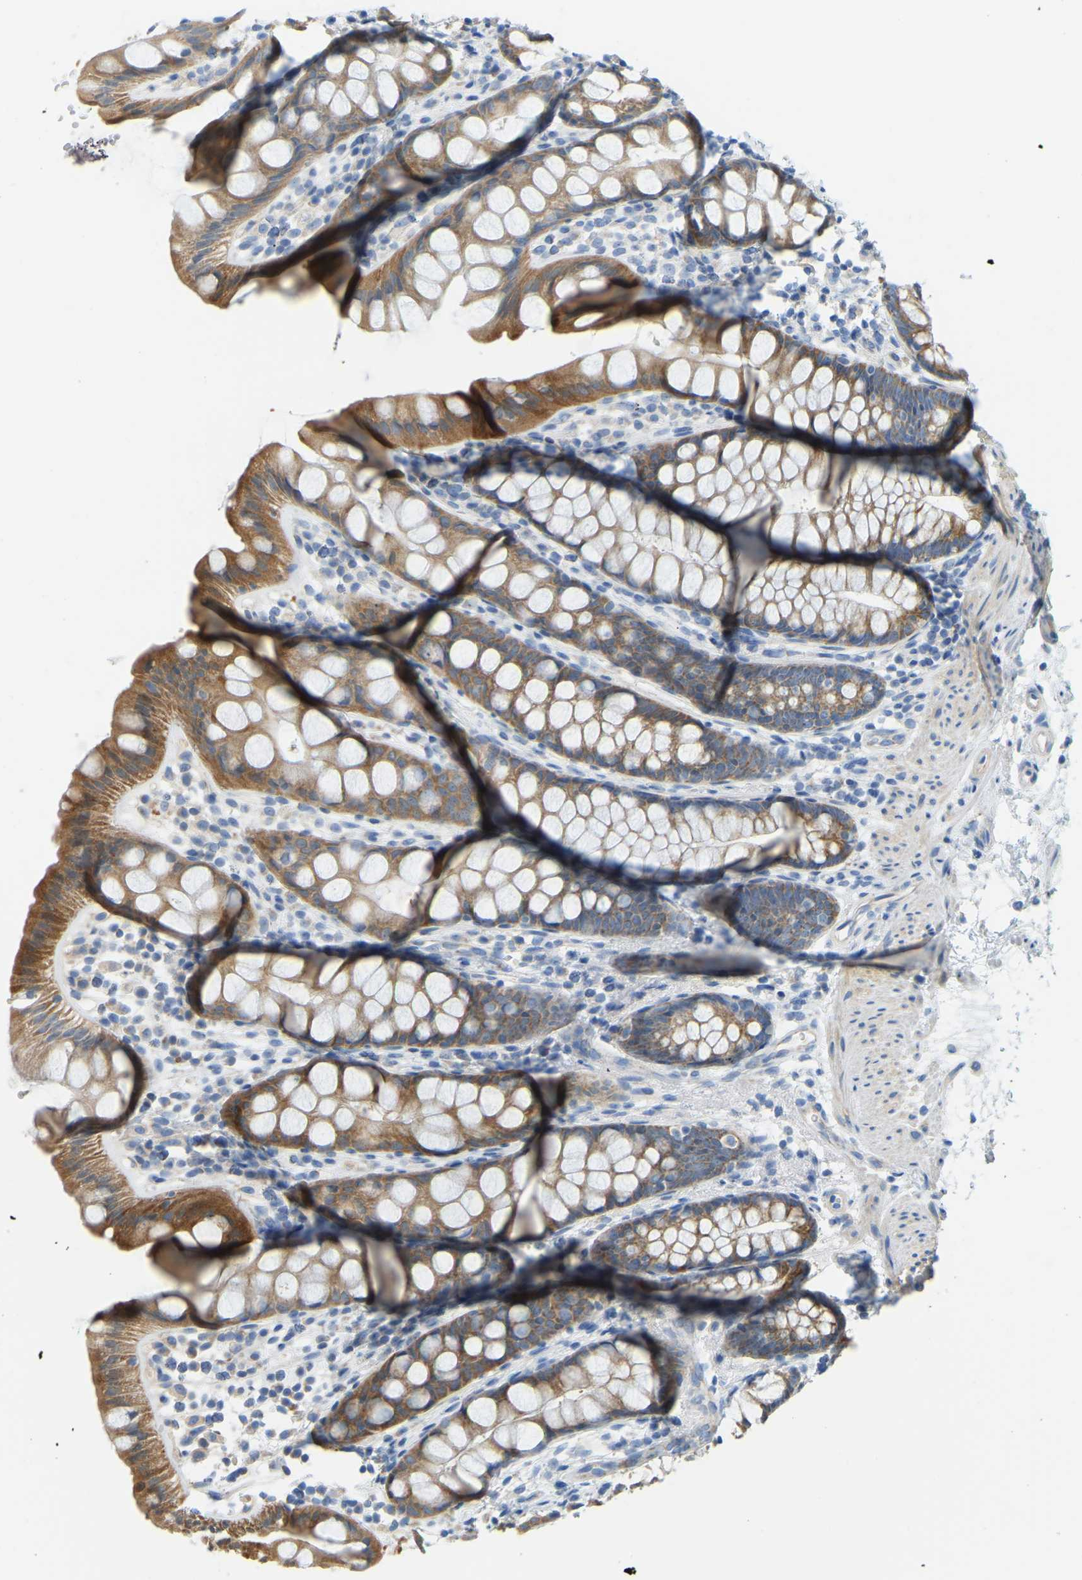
{"staining": {"intensity": "moderate", "quantity": "25%-75%", "location": "cytoplasmic/membranous"}, "tissue": "rectum", "cell_type": "Glandular cells", "image_type": "normal", "snomed": [{"axis": "morphology", "description": "Normal tissue, NOS"}, {"axis": "topography", "description": "Rectum"}], "caption": "Immunohistochemistry of unremarkable rectum reveals medium levels of moderate cytoplasmic/membranous positivity in about 25%-75% of glandular cells. (Brightfield microscopy of DAB IHC at high magnification).", "gene": "GDA", "patient": {"sex": "female", "age": 65}}